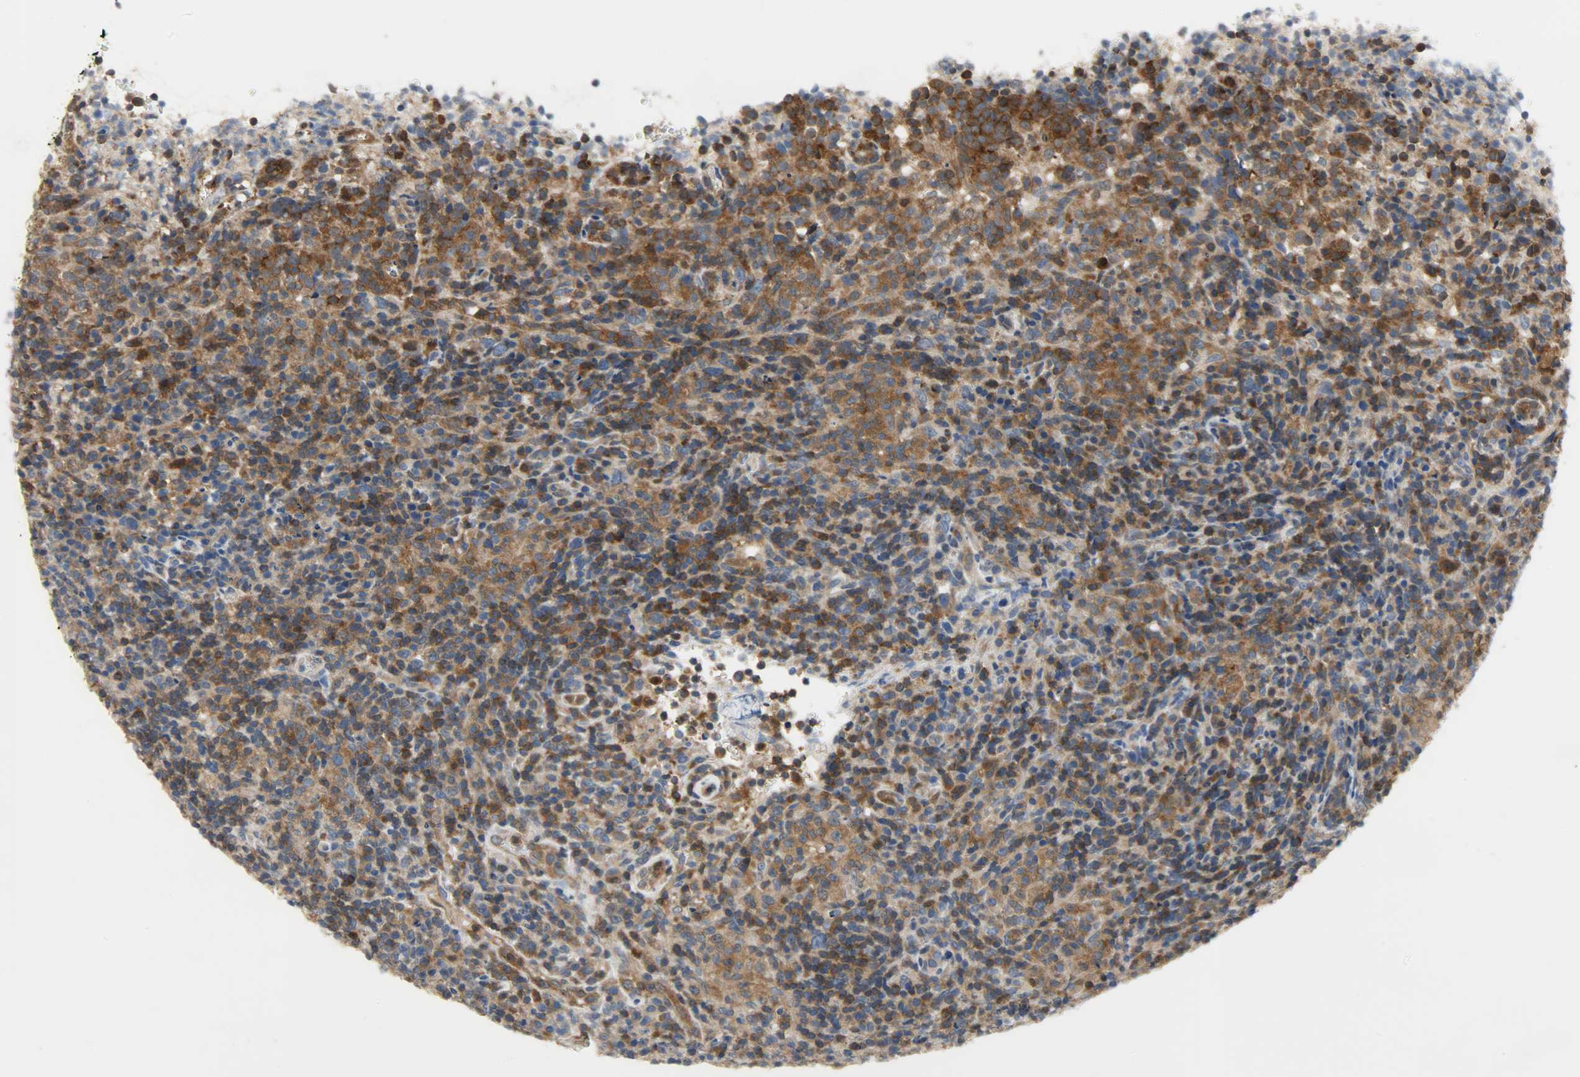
{"staining": {"intensity": "moderate", "quantity": ">75%", "location": "cytoplasmic/membranous"}, "tissue": "lymphoma", "cell_type": "Tumor cells", "image_type": "cancer", "snomed": [{"axis": "morphology", "description": "Malignant lymphoma, non-Hodgkin's type, High grade"}, {"axis": "topography", "description": "Lymph node"}], "caption": "Lymphoma tissue reveals moderate cytoplasmic/membranous positivity in approximately >75% of tumor cells", "gene": "TRIM21", "patient": {"sex": "female", "age": 76}}